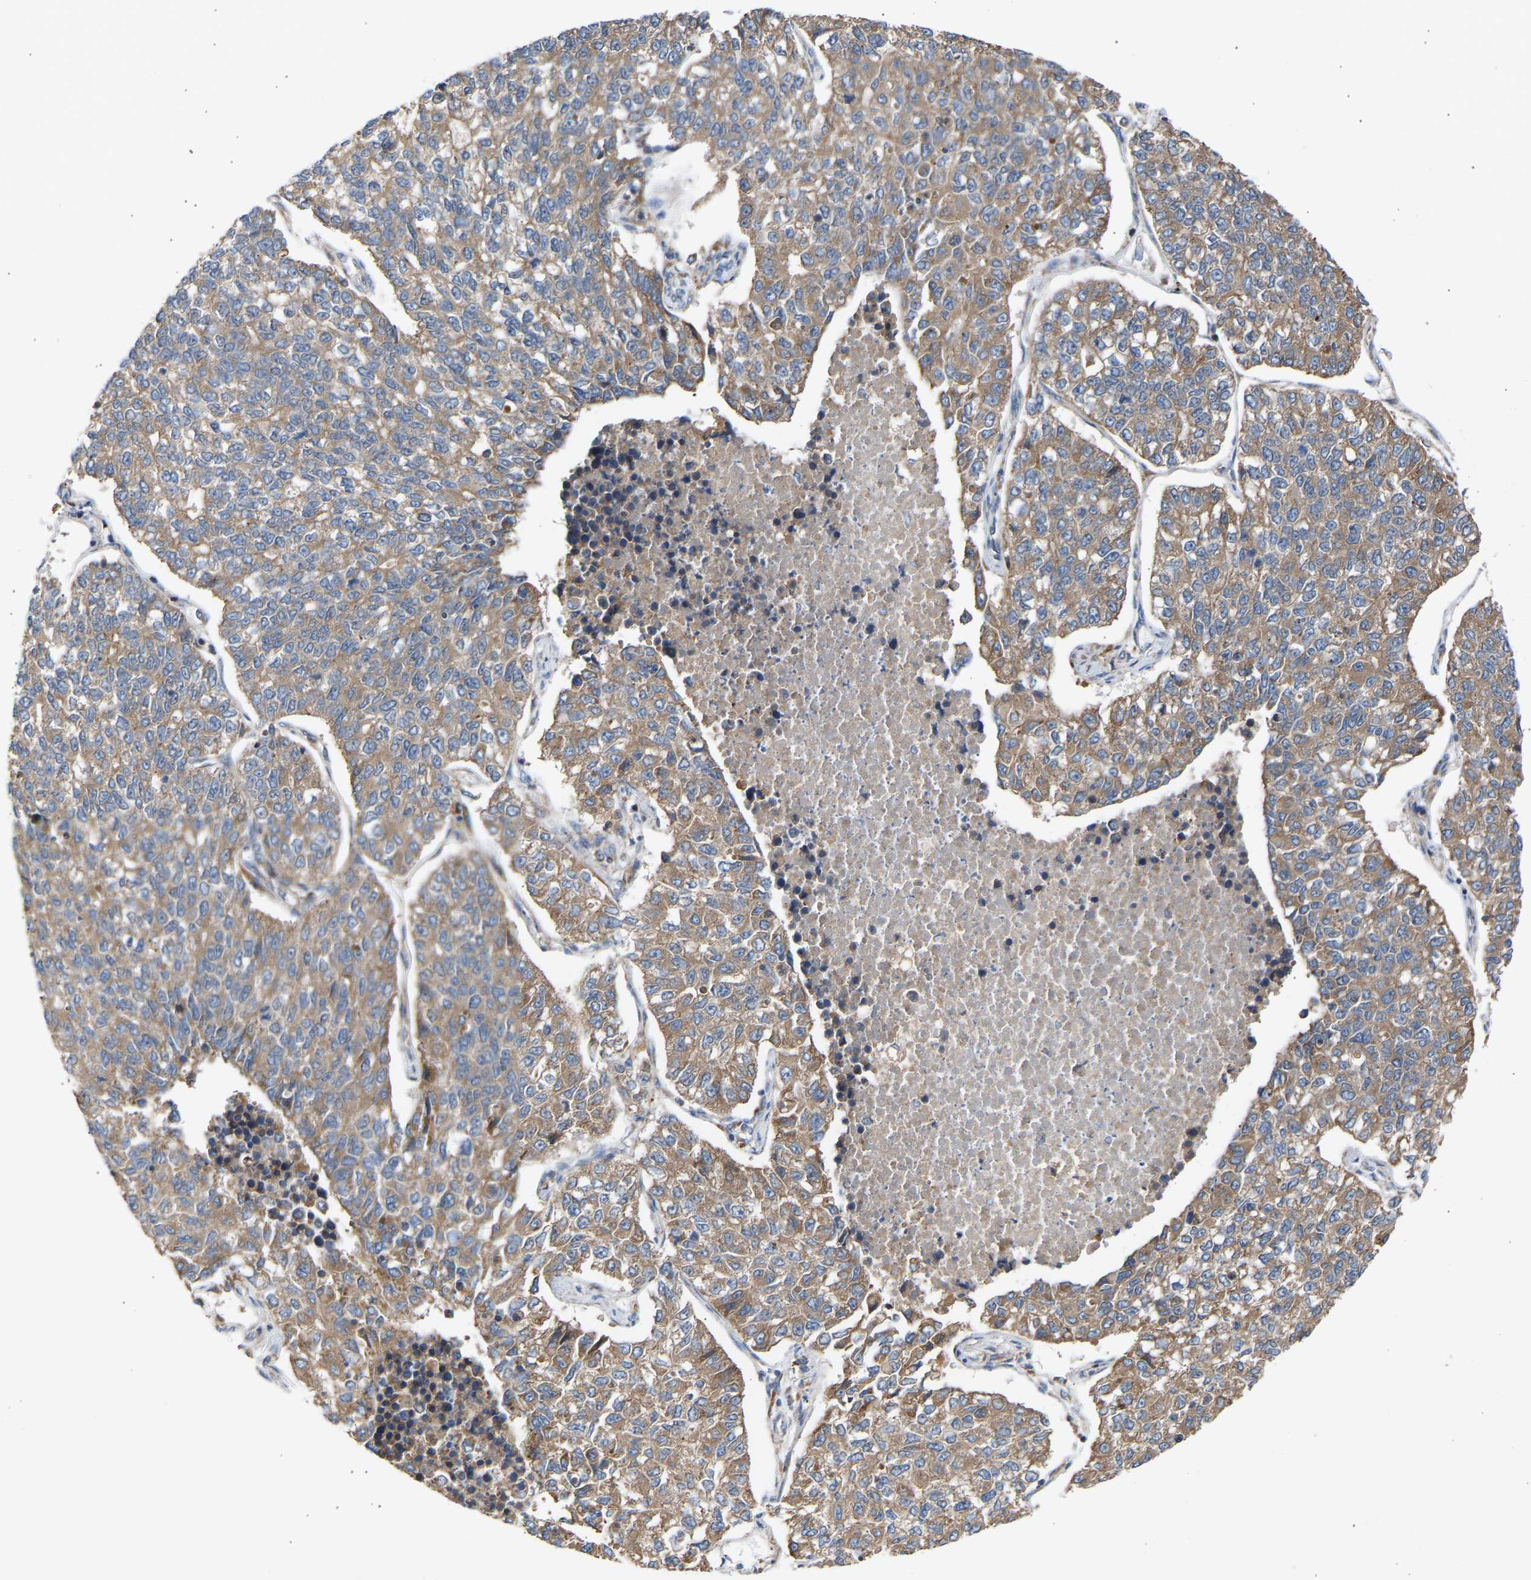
{"staining": {"intensity": "moderate", "quantity": ">75%", "location": "cytoplasmic/membranous"}, "tissue": "lung cancer", "cell_type": "Tumor cells", "image_type": "cancer", "snomed": [{"axis": "morphology", "description": "Adenocarcinoma, NOS"}, {"axis": "topography", "description": "Lung"}], "caption": "Lung cancer stained for a protein displays moderate cytoplasmic/membranous positivity in tumor cells.", "gene": "GCN1", "patient": {"sex": "male", "age": 49}}